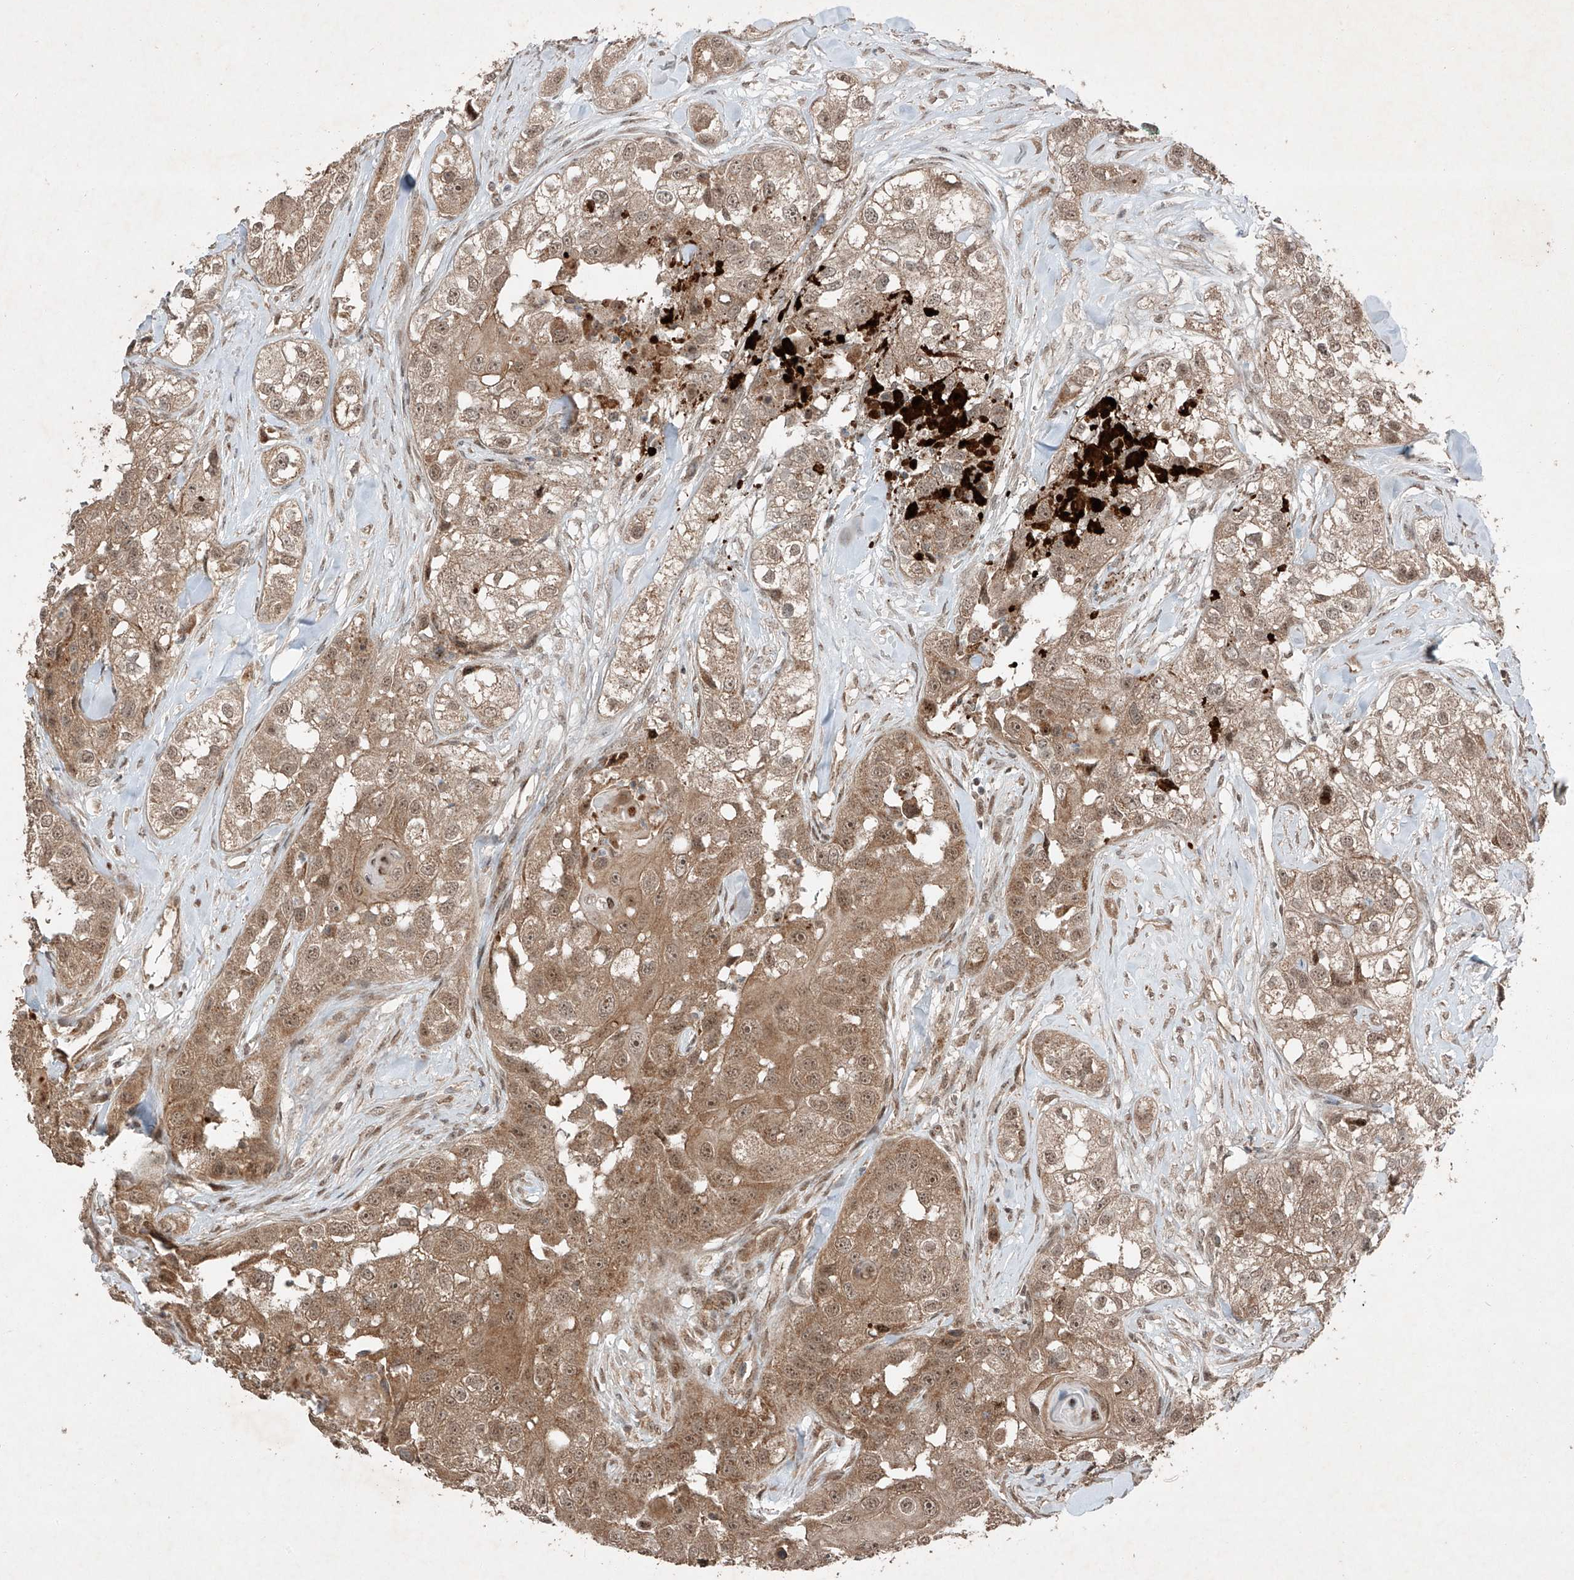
{"staining": {"intensity": "moderate", "quantity": ">75%", "location": "cytoplasmic/membranous,nuclear"}, "tissue": "head and neck cancer", "cell_type": "Tumor cells", "image_type": "cancer", "snomed": [{"axis": "morphology", "description": "Normal tissue, NOS"}, {"axis": "morphology", "description": "Squamous cell carcinoma, NOS"}, {"axis": "topography", "description": "Skeletal muscle"}, {"axis": "topography", "description": "Head-Neck"}], "caption": "Immunohistochemistry (IHC) staining of head and neck cancer, which reveals medium levels of moderate cytoplasmic/membranous and nuclear expression in approximately >75% of tumor cells indicating moderate cytoplasmic/membranous and nuclear protein staining. The staining was performed using DAB (3,3'-diaminobenzidine) (brown) for protein detection and nuclei were counterstained in hematoxylin (blue).", "gene": "ZNF620", "patient": {"sex": "male", "age": 51}}